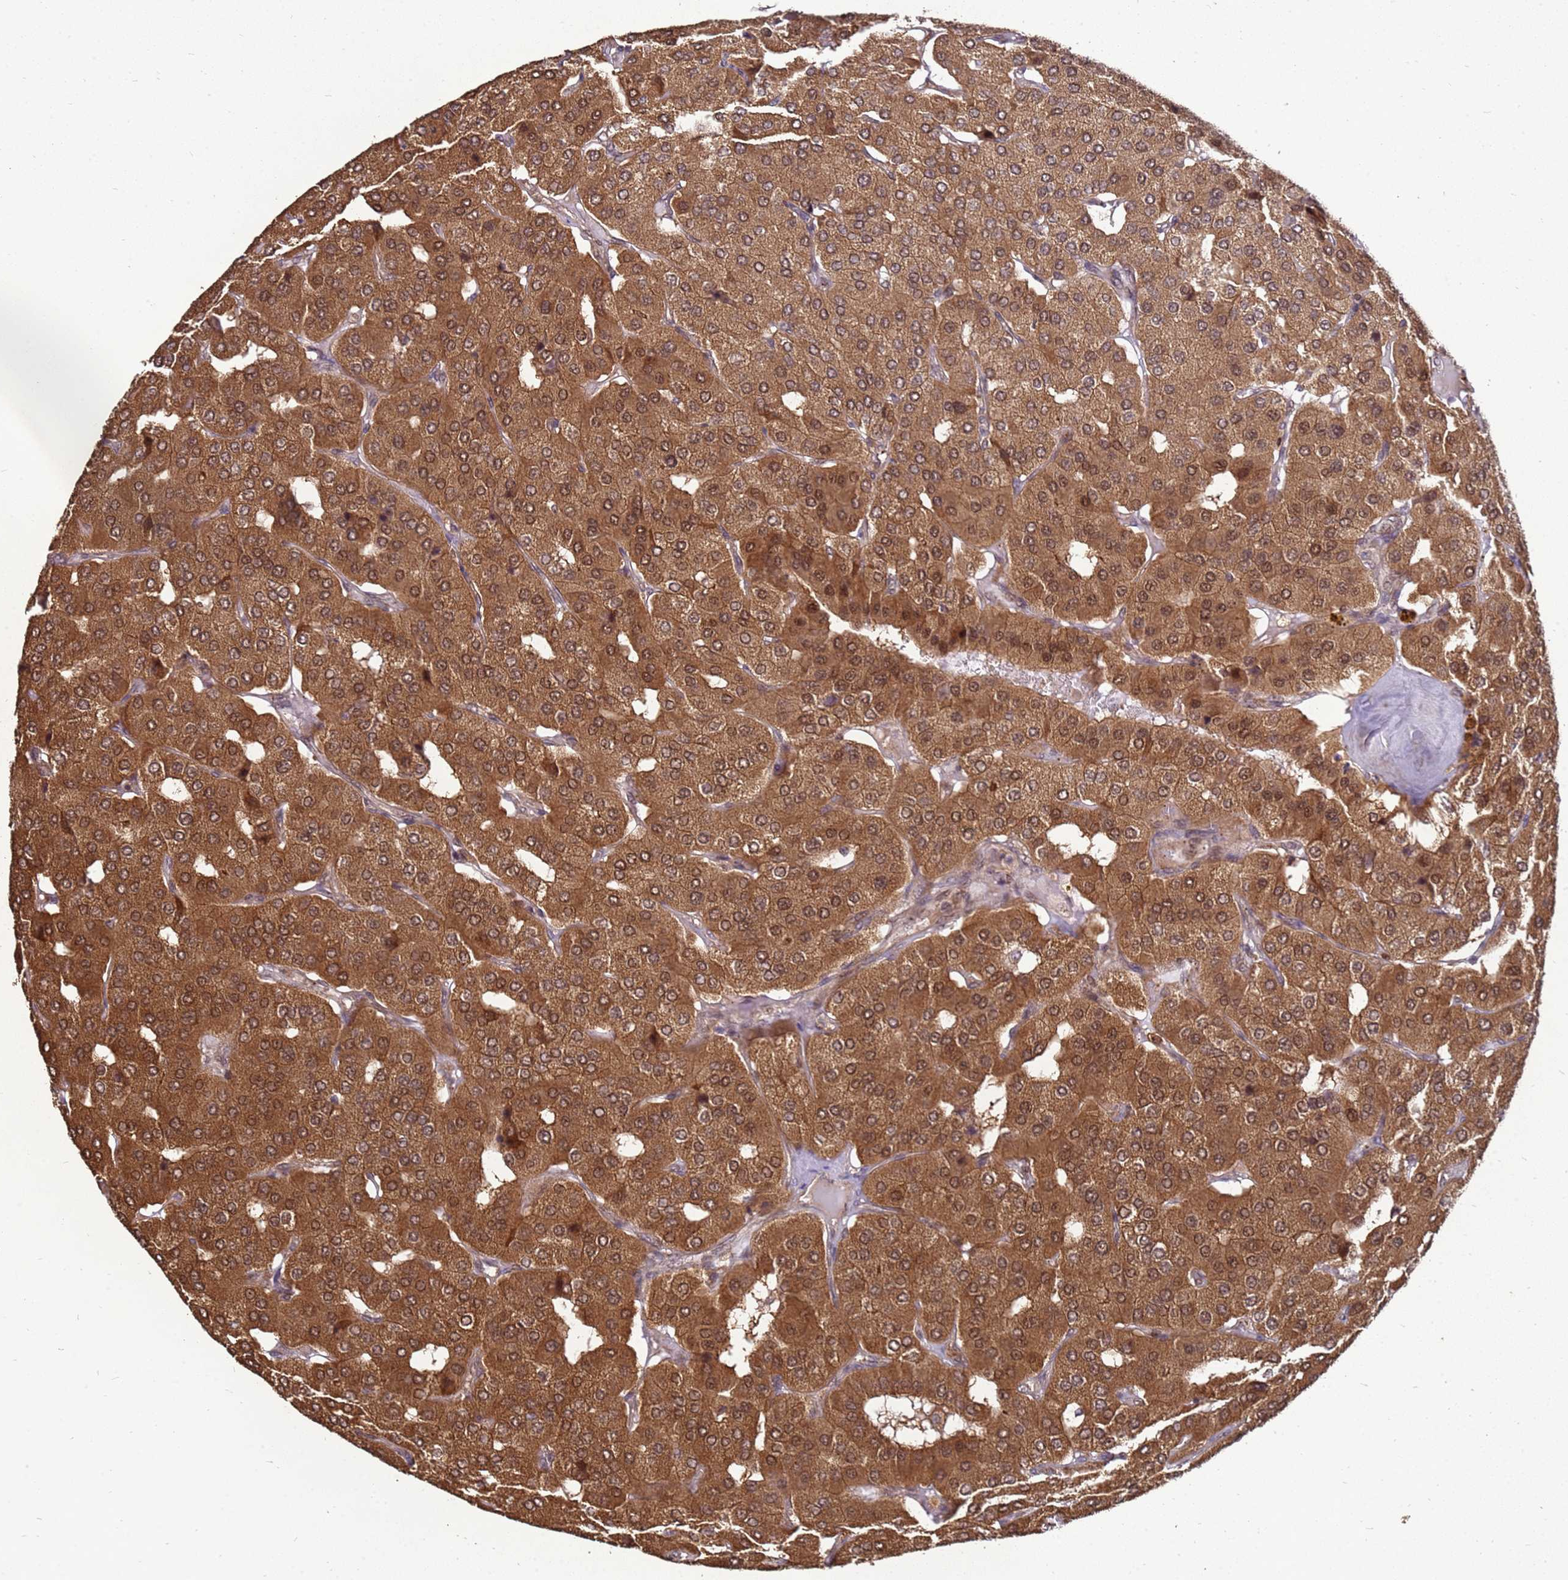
{"staining": {"intensity": "strong", "quantity": ">75%", "location": "cytoplasmic/membranous,nuclear"}, "tissue": "parathyroid gland", "cell_type": "Glandular cells", "image_type": "normal", "snomed": [{"axis": "morphology", "description": "Normal tissue, NOS"}, {"axis": "morphology", "description": "Adenoma, NOS"}, {"axis": "topography", "description": "Parathyroid gland"}], "caption": "Immunohistochemistry (IHC) (DAB) staining of normal parathyroid gland displays strong cytoplasmic/membranous,nuclear protein expression in approximately >75% of glandular cells. The staining was performed using DAB to visualize the protein expression in brown, while the nuclei were stained in blue with hematoxylin (Magnification: 20x).", "gene": "CRBN", "patient": {"sex": "female", "age": 86}}